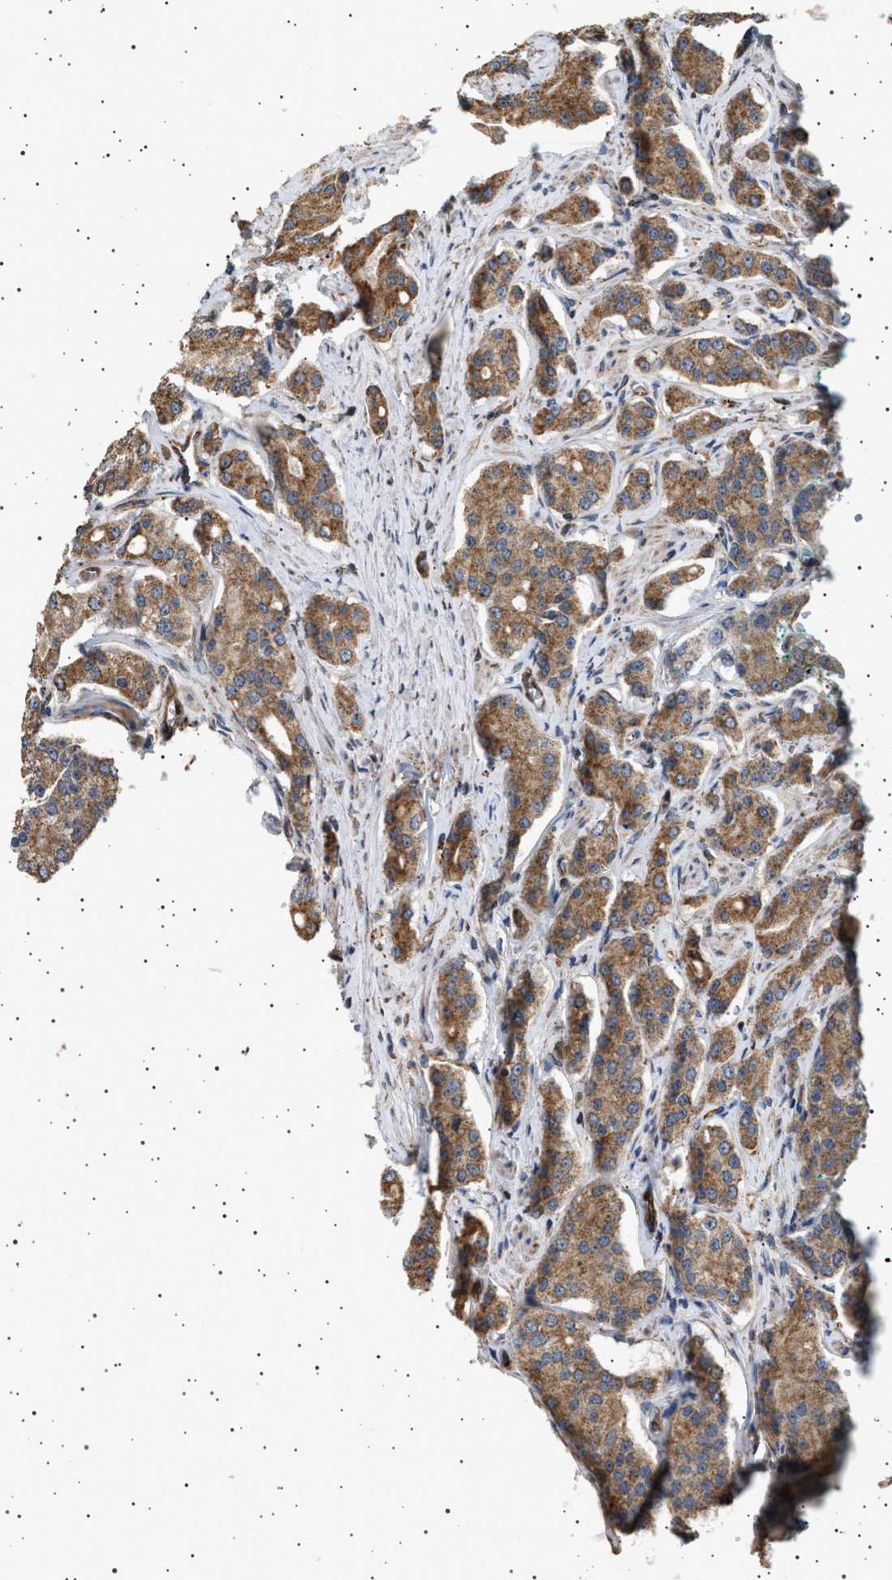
{"staining": {"intensity": "moderate", "quantity": ">75%", "location": "cytoplasmic/membranous"}, "tissue": "prostate cancer", "cell_type": "Tumor cells", "image_type": "cancer", "snomed": [{"axis": "morphology", "description": "Adenocarcinoma, Low grade"}, {"axis": "topography", "description": "Prostate"}], "caption": "A medium amount of moderate cytoplasmic/membranous expression is appreciated in approximately >75% of tumor cells in prostate cancer tissue.", "gene": "TRUB2", "patient": {"sex": "male", "age": 69}}